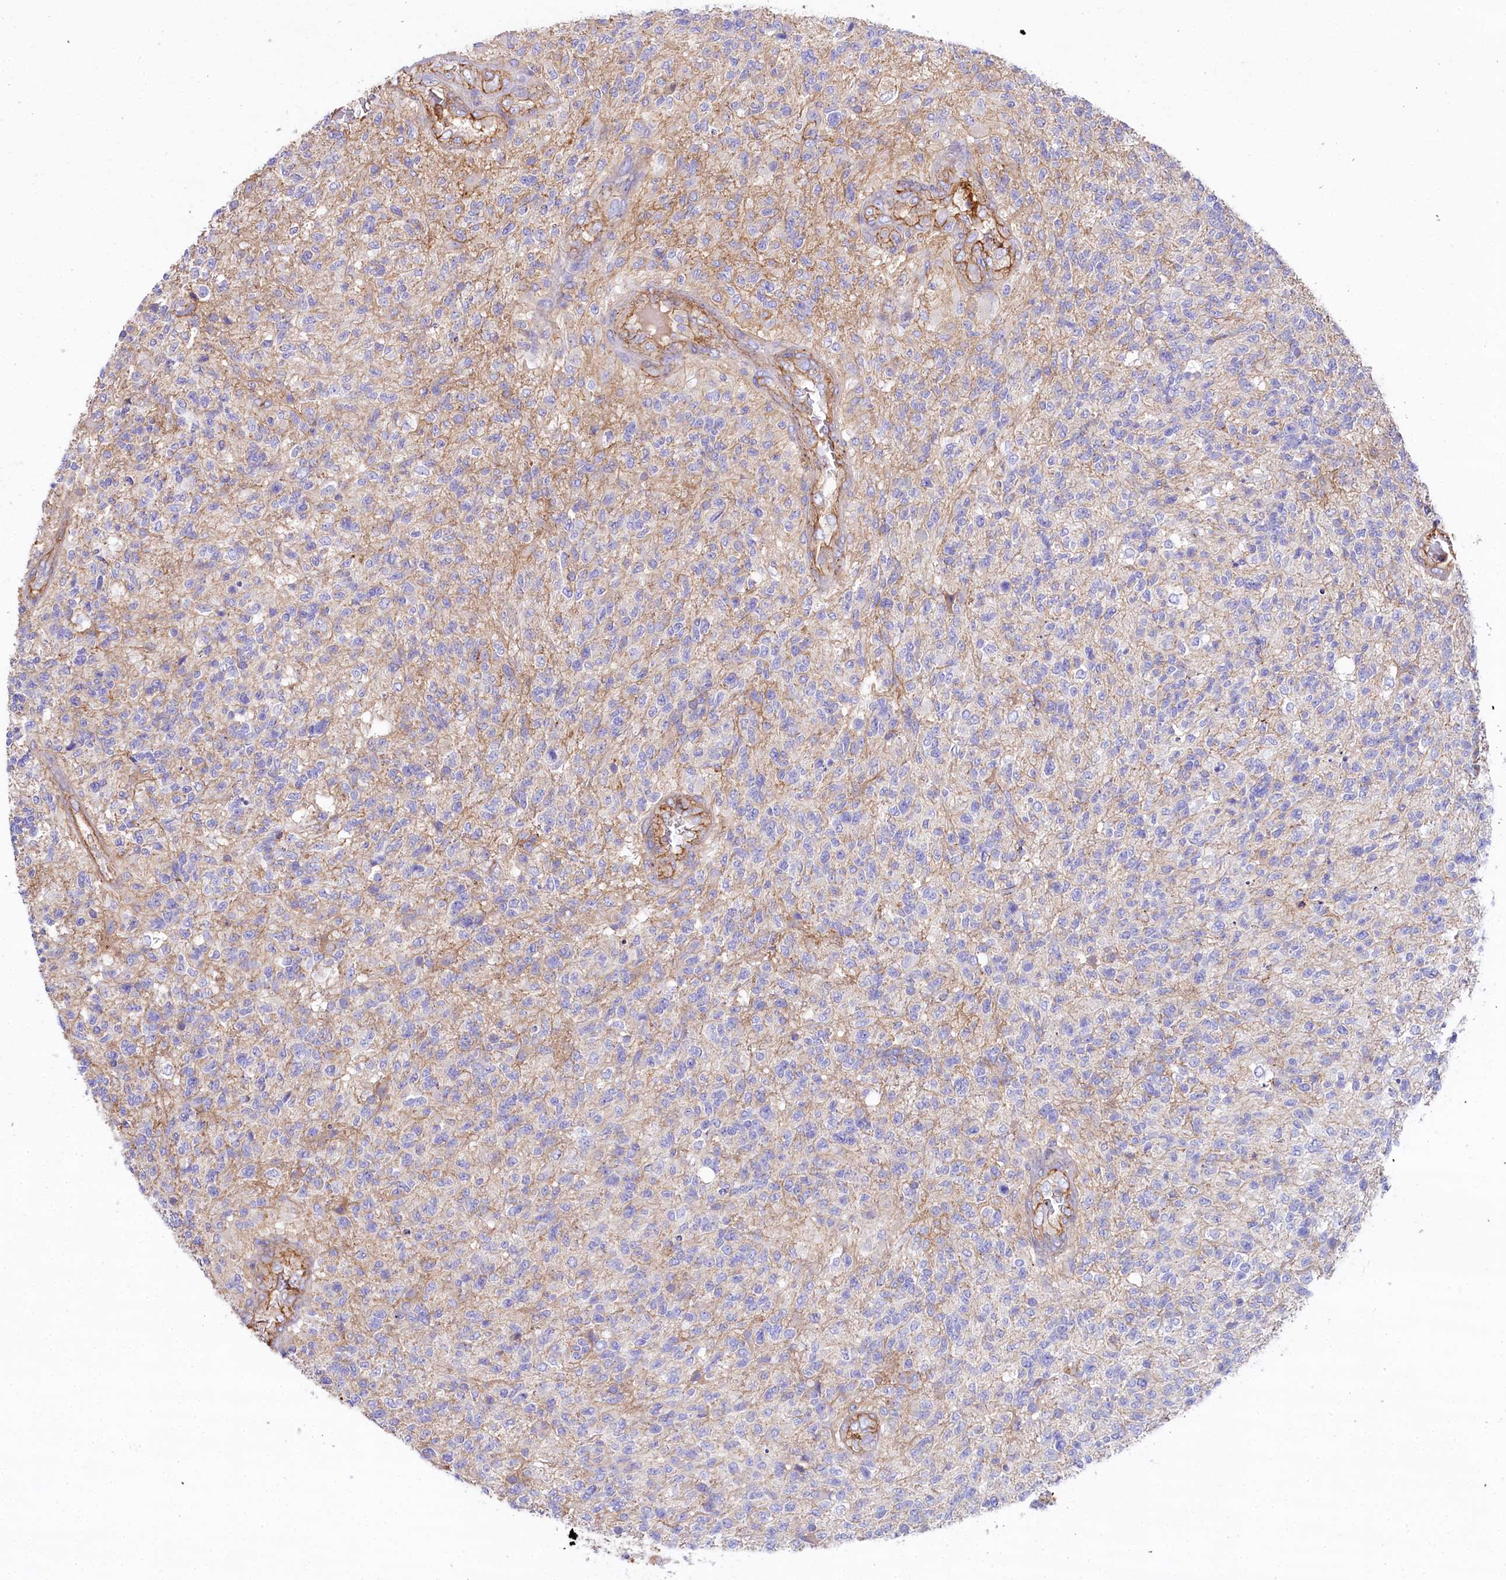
{"staining": {"intensity": "negative", "quantity": "none", "location": "none"}, "tissue": "glioma", "cell_type": "Tumor cells", "image_type": "cancer", "snomed": [{"axis": "morphology", "description": "Glioma, malignant, High grade"}, {"axis": "topography", "description": "Brain"}], "caption": "A photomicrograph of human glioma is negative for staining in tumor cells.", "gene": "FCHSD2", "patient": {"sex": "male", "age": 56}}